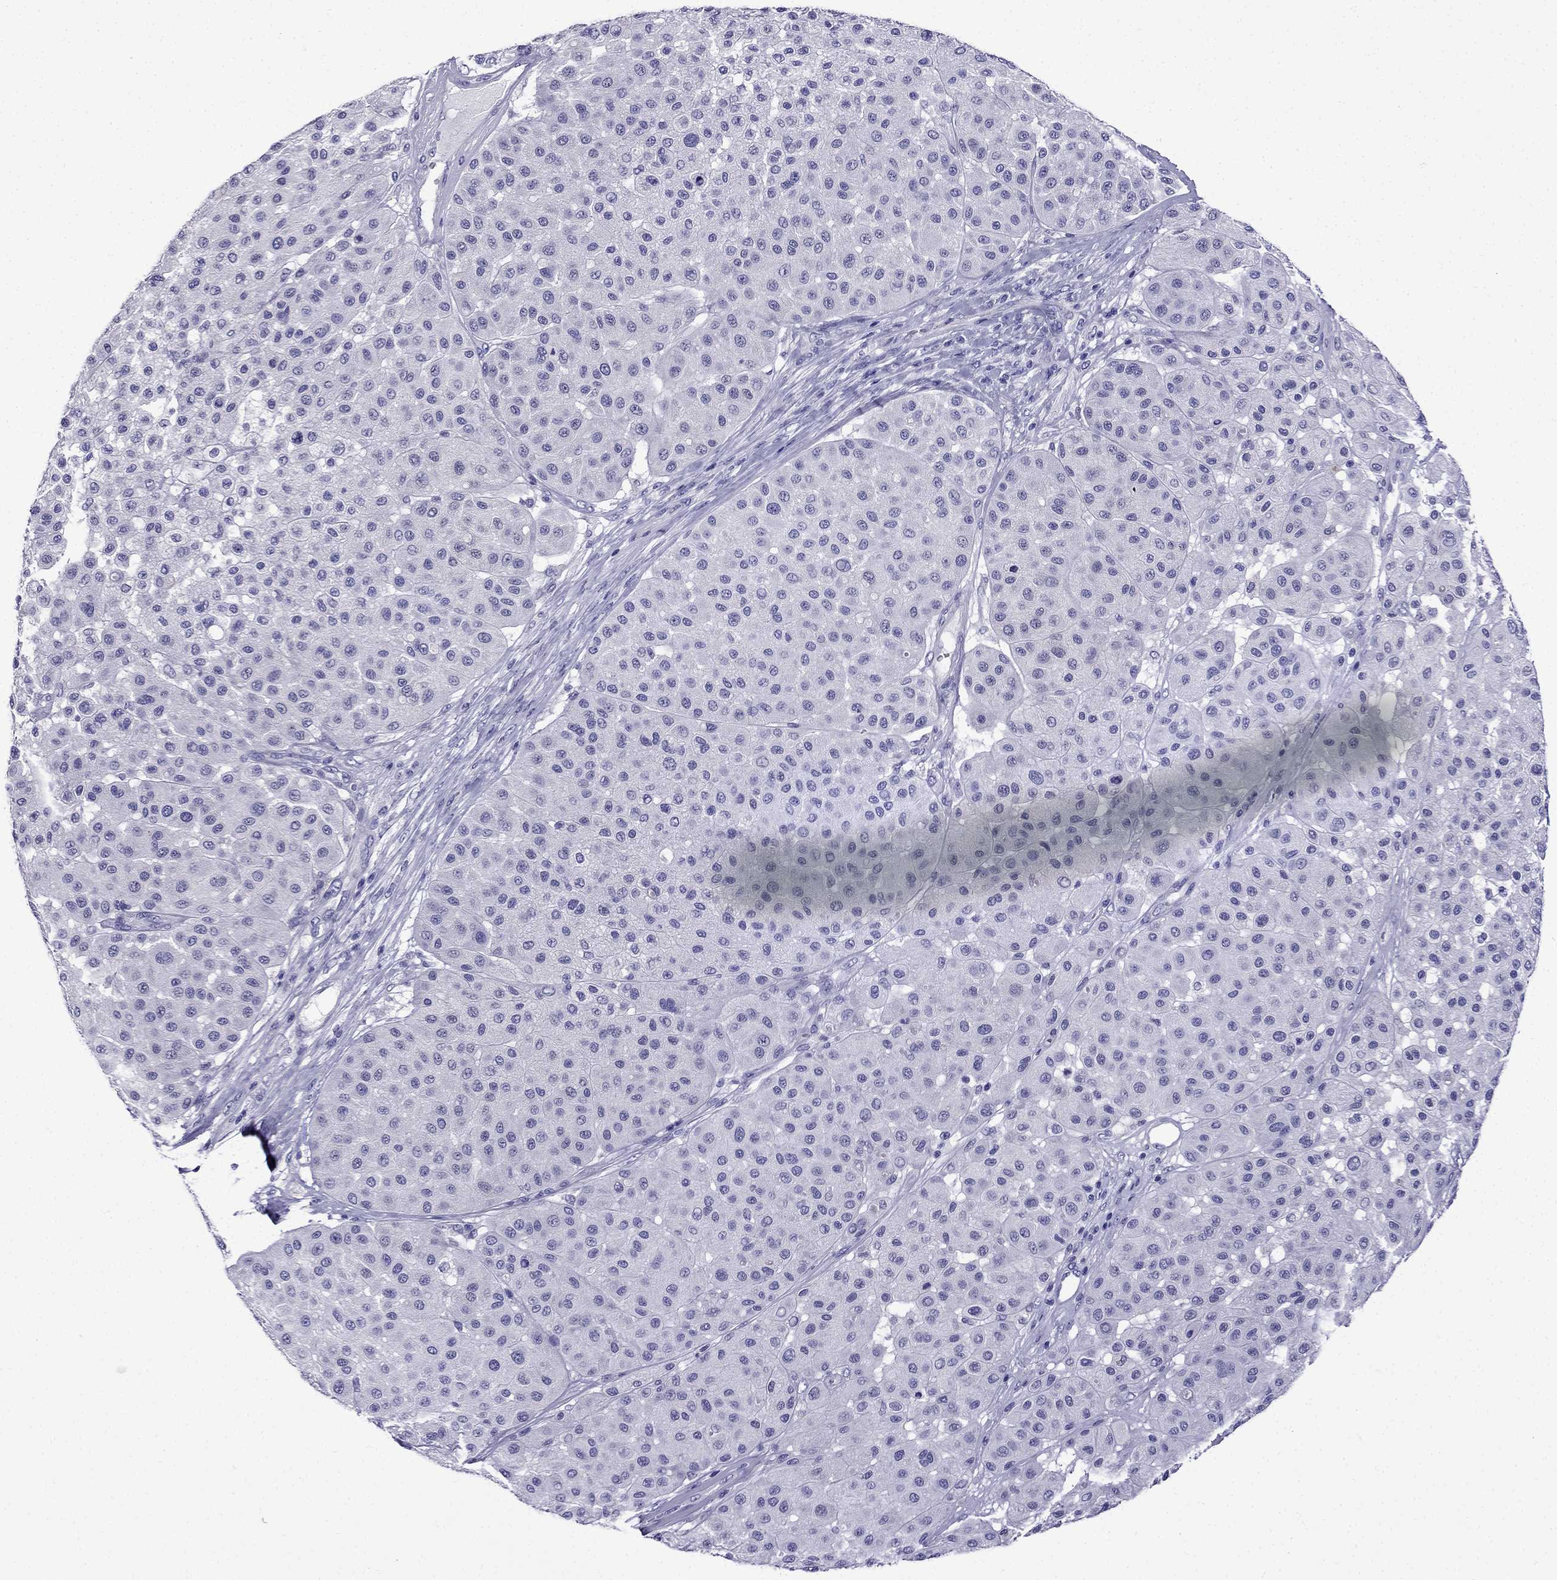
{"staining": {"intensity": "negative", "quantity": "none", "location": "none"}, "tissue": "melanoma", "cell_type": "Tumor cells", "image_type": "cancer", "snomed": [{"axis": "morphology", "description": "Malignant melanoma, Metastatic site"}, {"axis": "topography", "description": "Smooth muscle"}], "caption": "An immunohistochemistry (IHC) image of melanoma is shown. There is no staining in tumor cells of melanoma. (DAB (3,3'-diaminobenzidine) immunohistochemistry with hematoxylin counter stain).", "gene": "ERC2", "patient": {"sex": "male", "age": 41}}